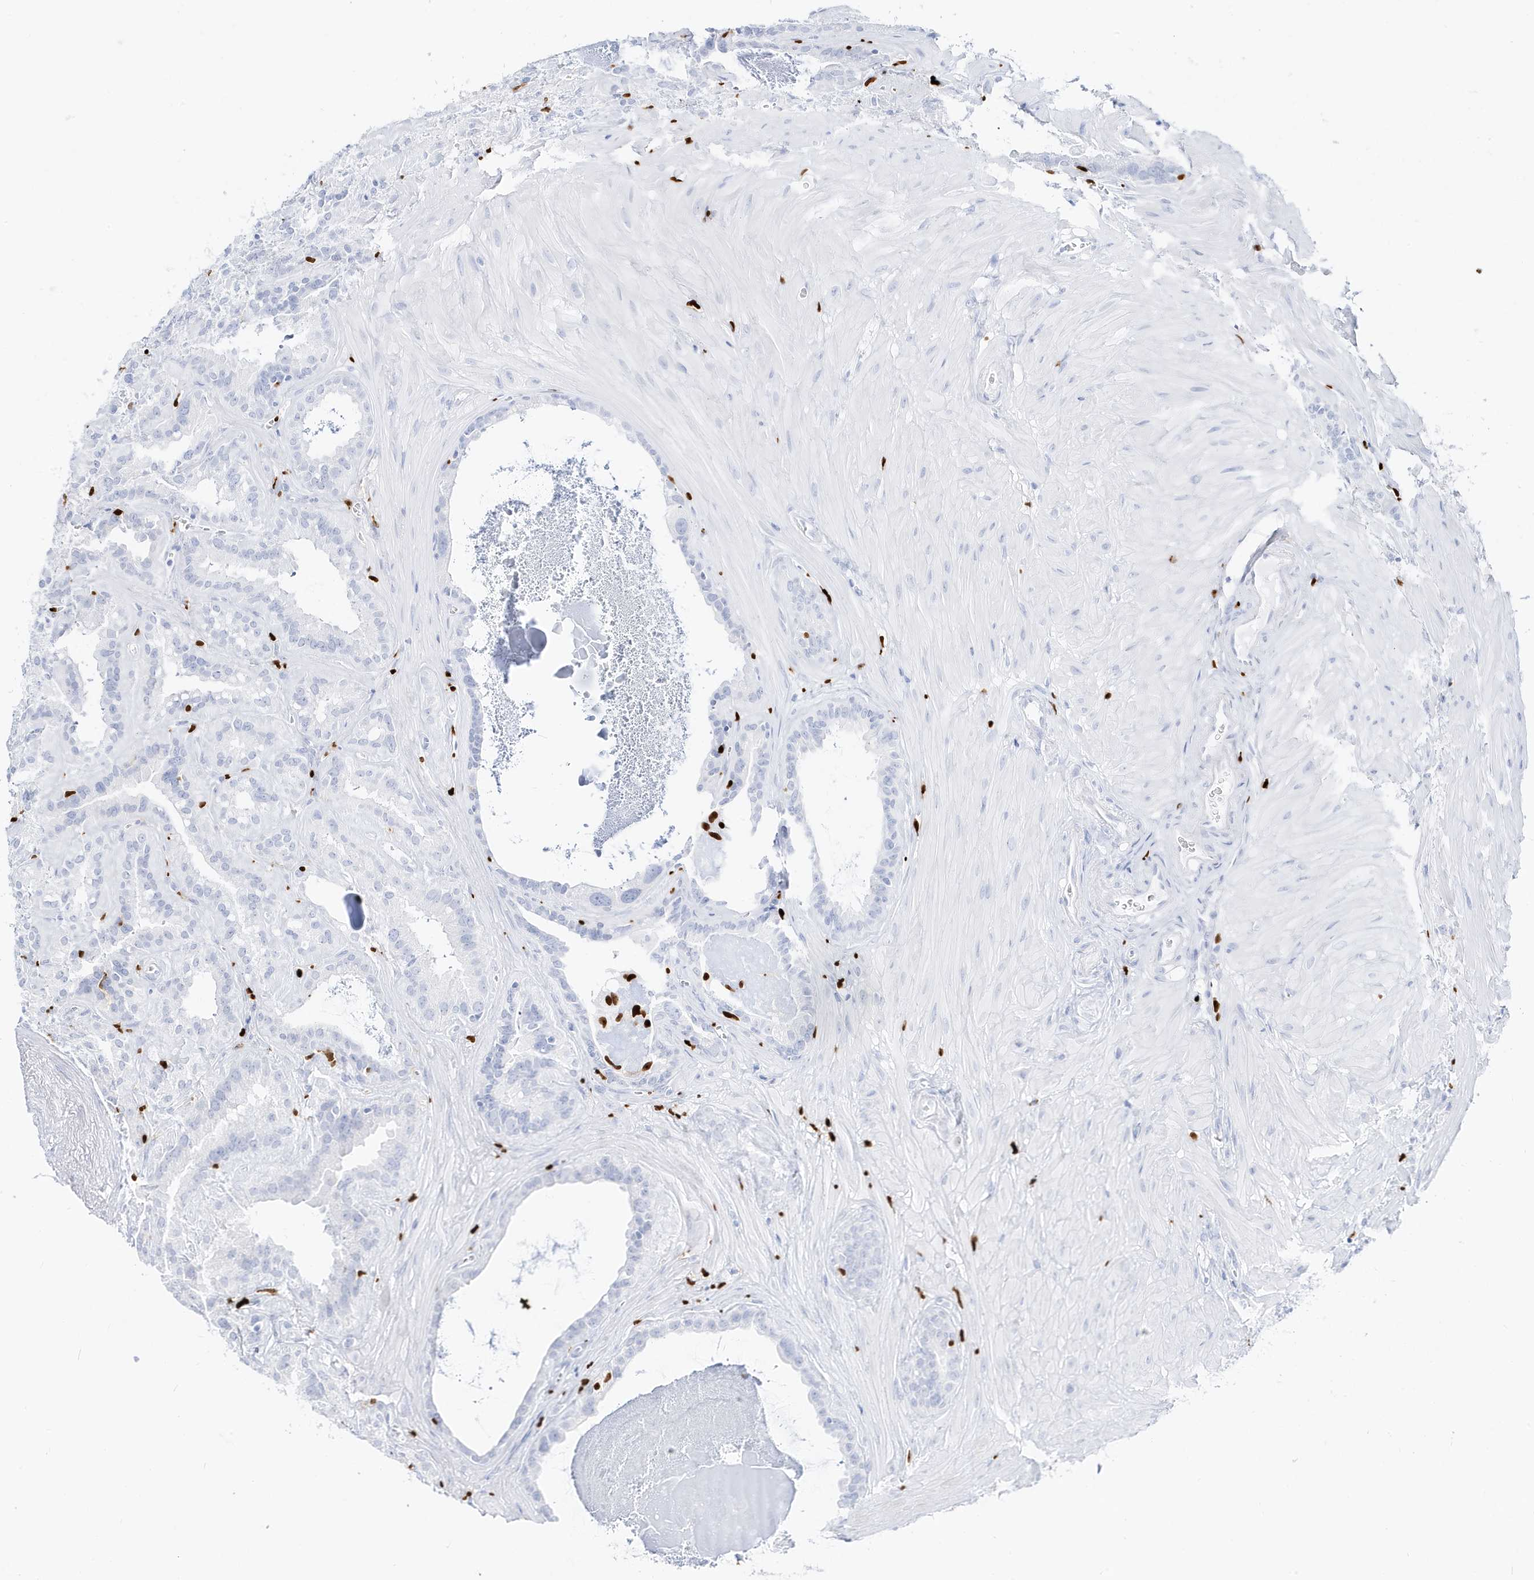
{"staining": {"intensity": "negative", "quantity": "none", "location": "none"}, "tissue": "seminal vesicle", "cell_type": "Glandular cells", "image_type": "normal", "snomed": [{"axis": "morphology", "description": "Normal tissue, NOS"}, {"axis": "topography", "description": "Prostate"}, {"axis": "topography", "description": "Seminal veicle"}], "caption": "DAB immunohistochemical staining of benign seminal vesicle demonstrates no significant staining in glandular cells.", "gene": "MNDA", "patient": {"sex": "male", "age": 59}}